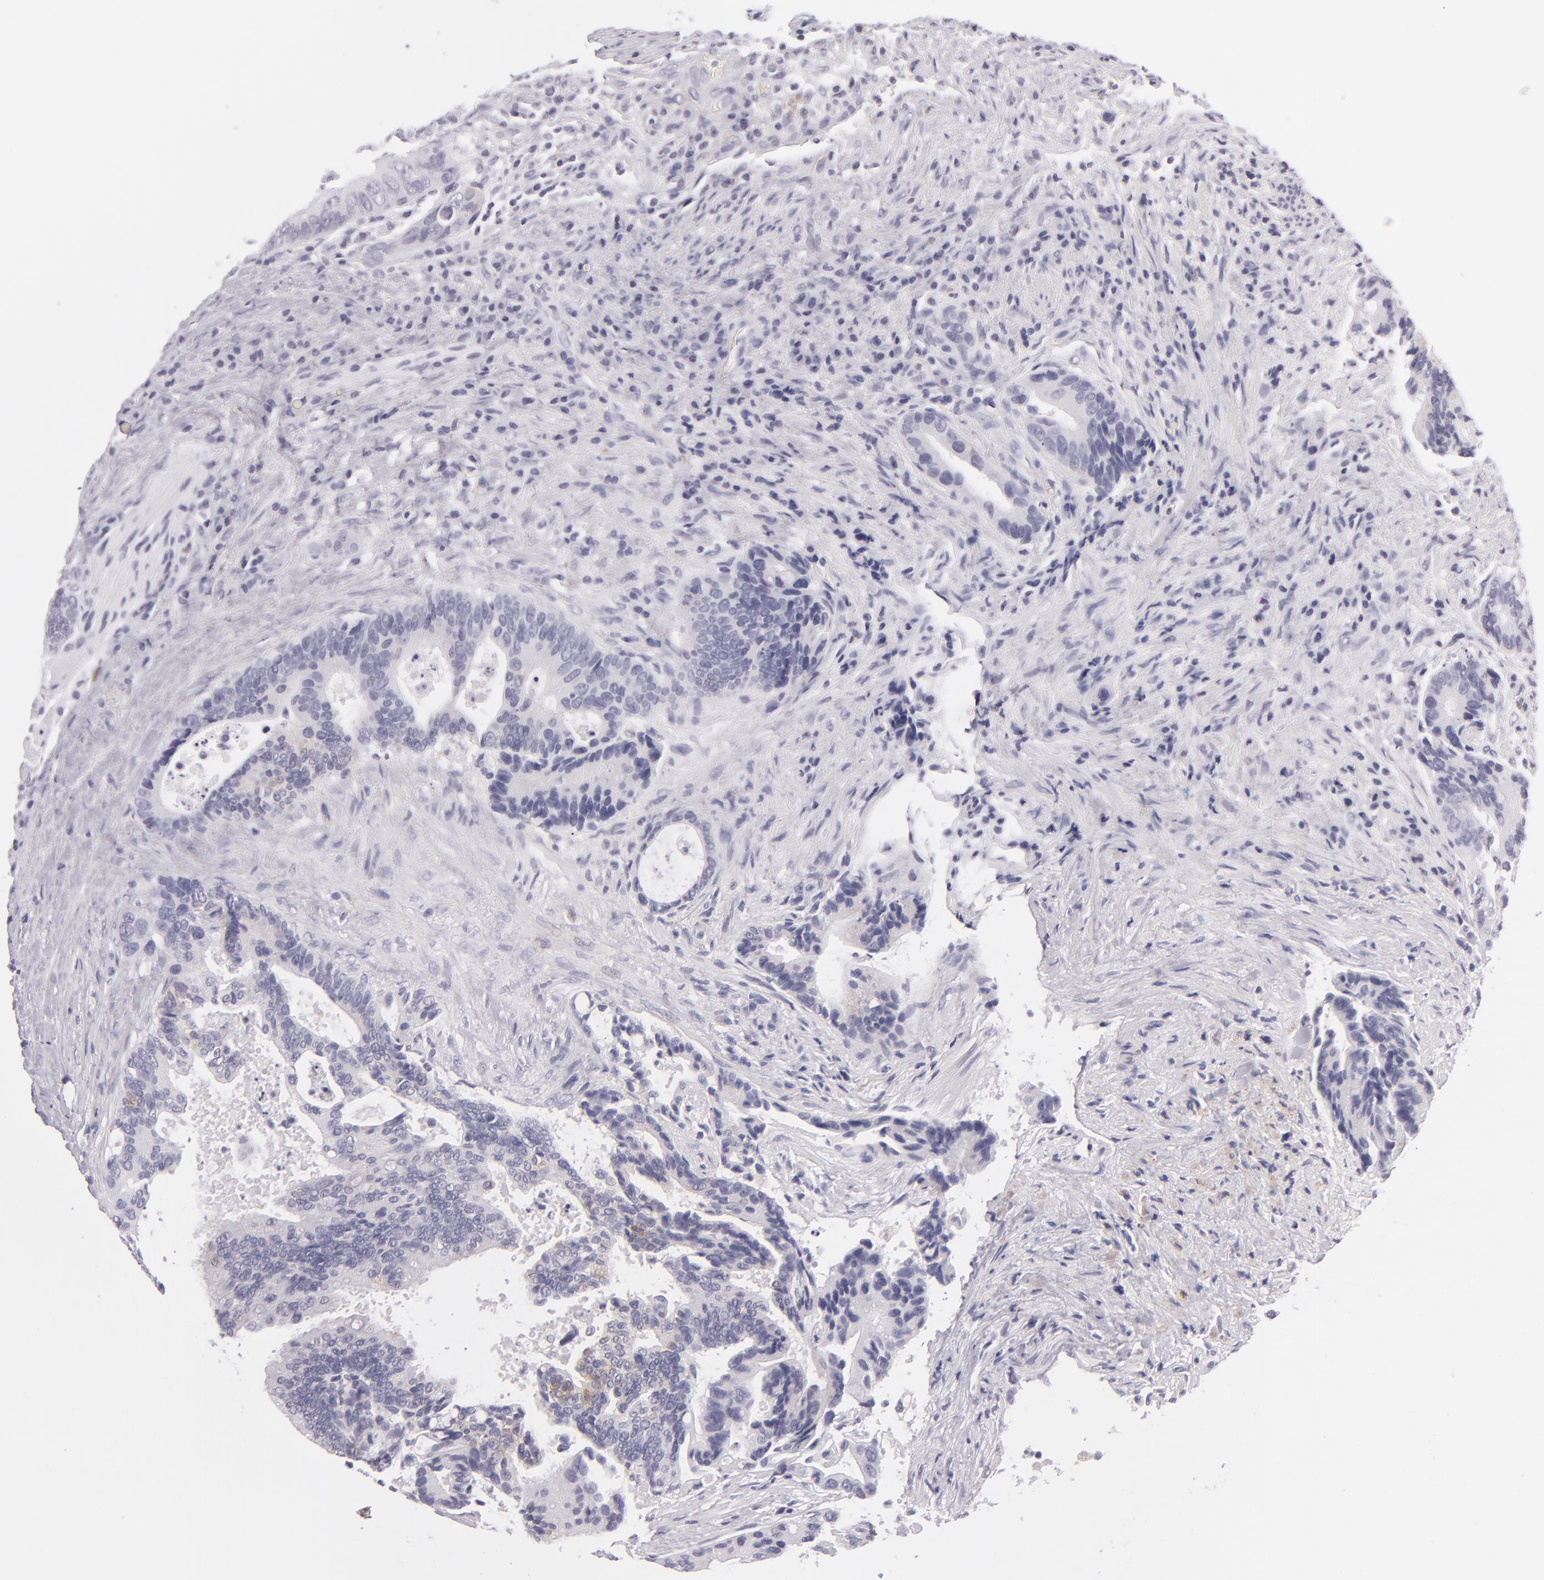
{"staining": {"intensity": "negative", "quantity": "none", "location": "none"}, "tissue": "colorectal cancer", "cell_type": "Tumor cells", "image_type": "cancer", "snomed": [{"axis": "morphology", "description": "Adenocarcinoma, NOS"}, {"axis": "topography", "description": "Rectum"}], "caption": "Immunohistochemistry (IHC) photomicrograph of neoplastic tissue: human colorectal adenocarcinoma stained with DAB (3,3'-diaminobenzidine) exhibits no significant protein positivity in tumor cells.", "gene": "TNNC1", "patient": {"sex": "female", "age": 67}}